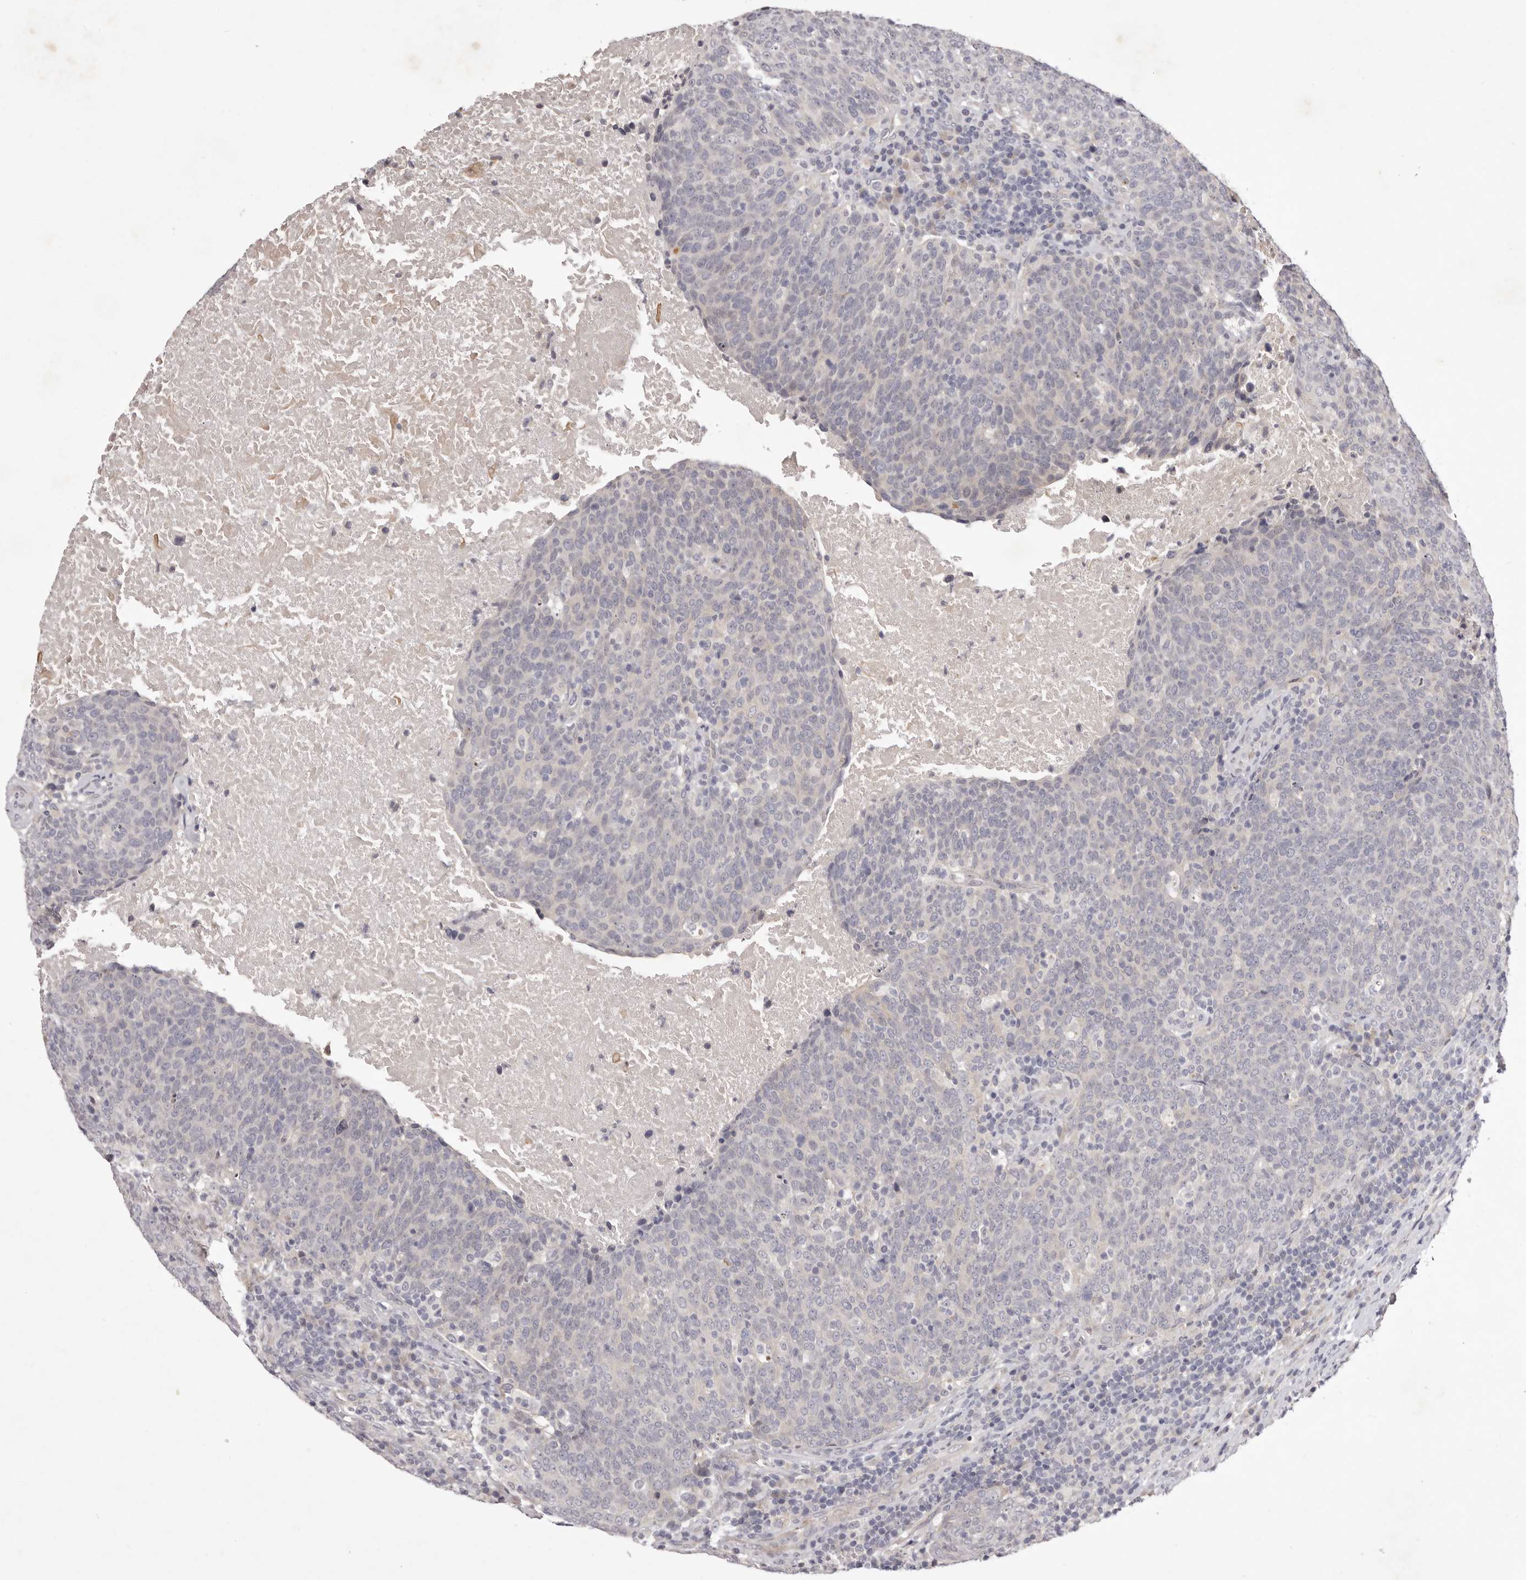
{"staining": {"intensity": "negative", "quantity": "none", "location": "none"}, "tissue": "head and neck cancer", "cell_type": "Tumor cells", "image_type": "cancer", "snomed": [{"axis": "morphology", "description": "Squamous cell carcinoma, NOS"}, {"axis": "morphology", "description": "Squamous cell carcinoma, metastatic, NOS"}, {"axis": "topography", "description": "Lymph node"}, {"axis": "topography", "description": "Head-Neck"}], "caption": "Tumor cells are negative for protein expression in human head and neck metastatic squamous cell carcinoma.", "gene": "GARNL3", "patient": {"sex": "male", "age": 62}}